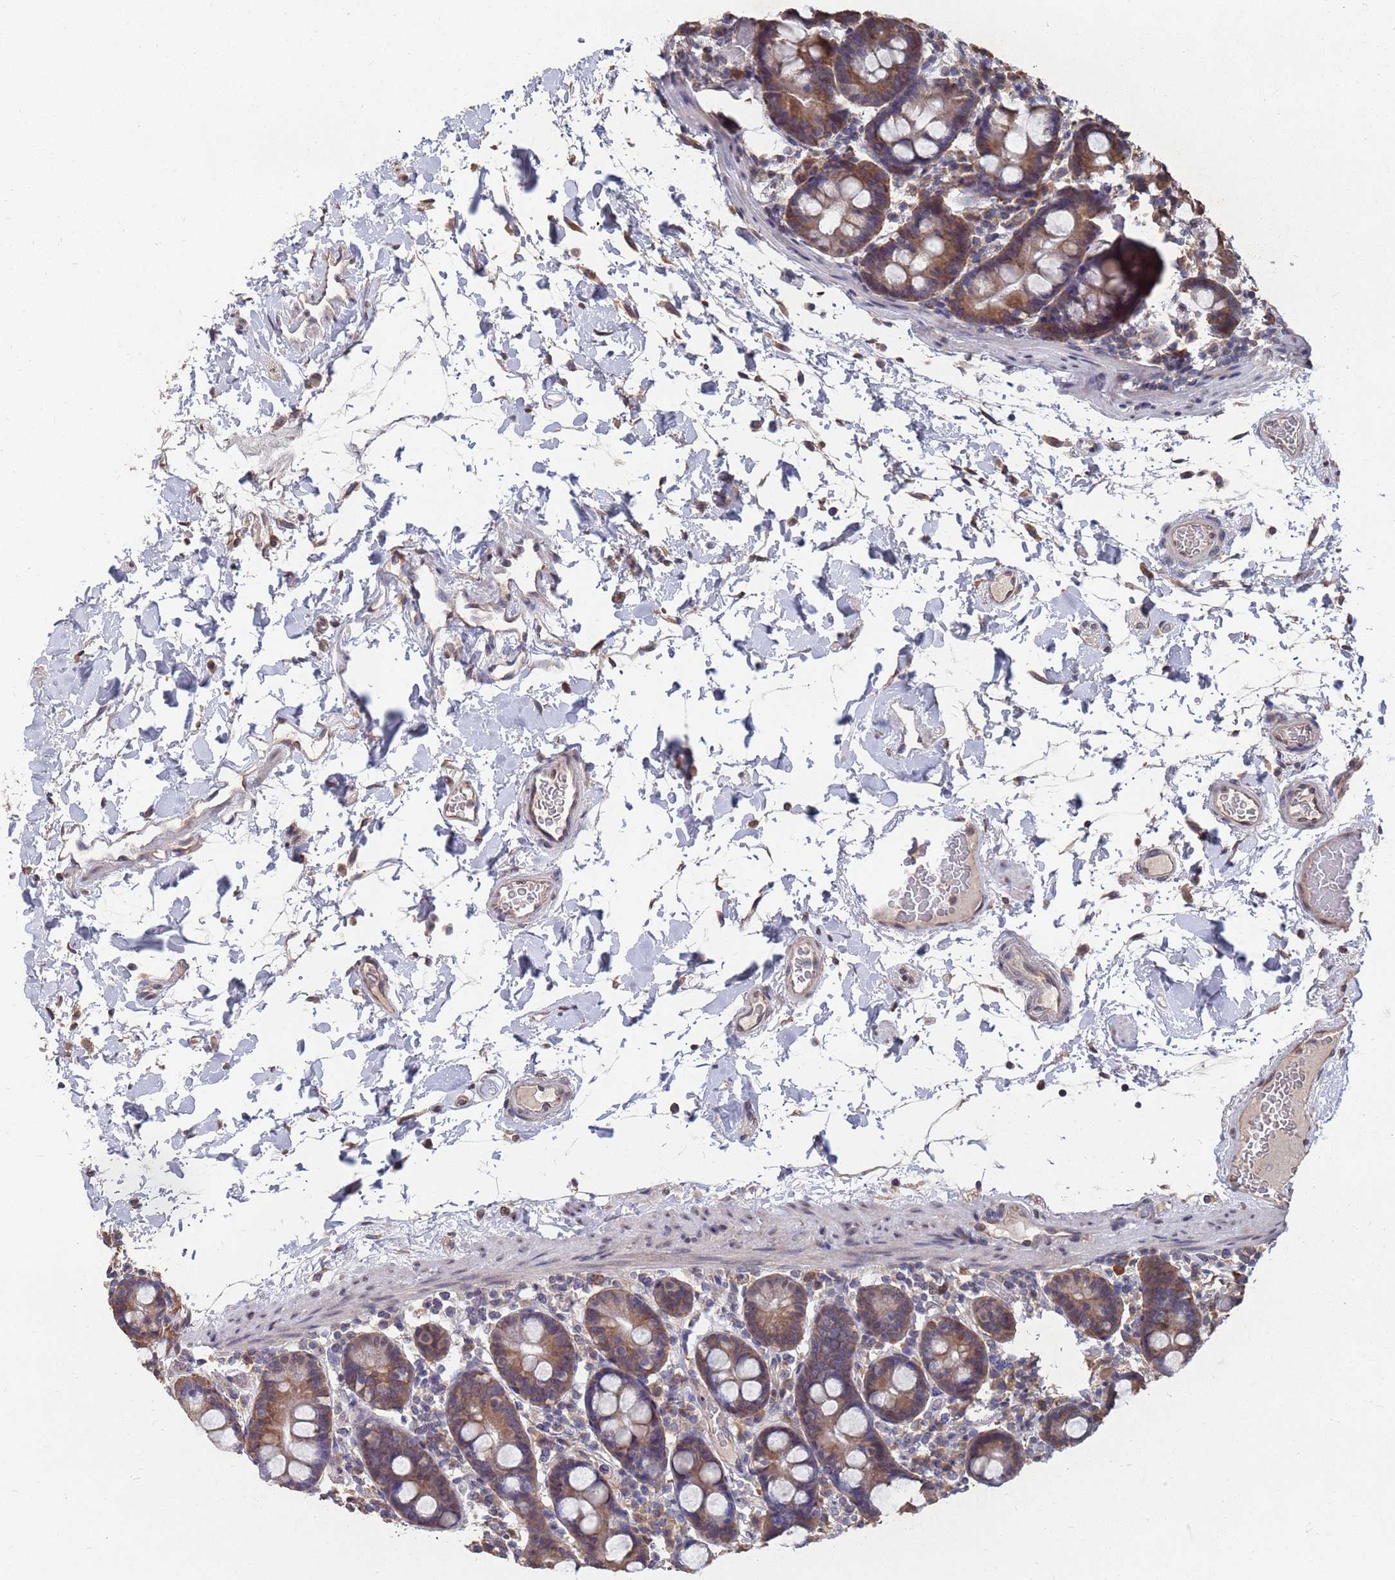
{"staining": {"intensity": "moderate", "quantity": ">75%", "location": "cytoplasmic/membranous"}, "tissue": "duodenum", "cell_type": "Glandular cells", "image_type": "normal", "snomed": [{"axis": "morphology", "description": "Normal tissue, NOS"}, {"axis": "topography", "description": "Duodenum"}], "caption": "The micrograph shows immunohistochemical staining of normal duodenum. There is moderate cytoplasmic/membranous positivity is appreciated in approximately >75% of glandular cells. Using DAB (brown) and hematoxylin (blue) stains, captured at high magnification using brightfield microscopy.", "gene": "CFAP119", "patient": {"sex": "male", "age": 55}}